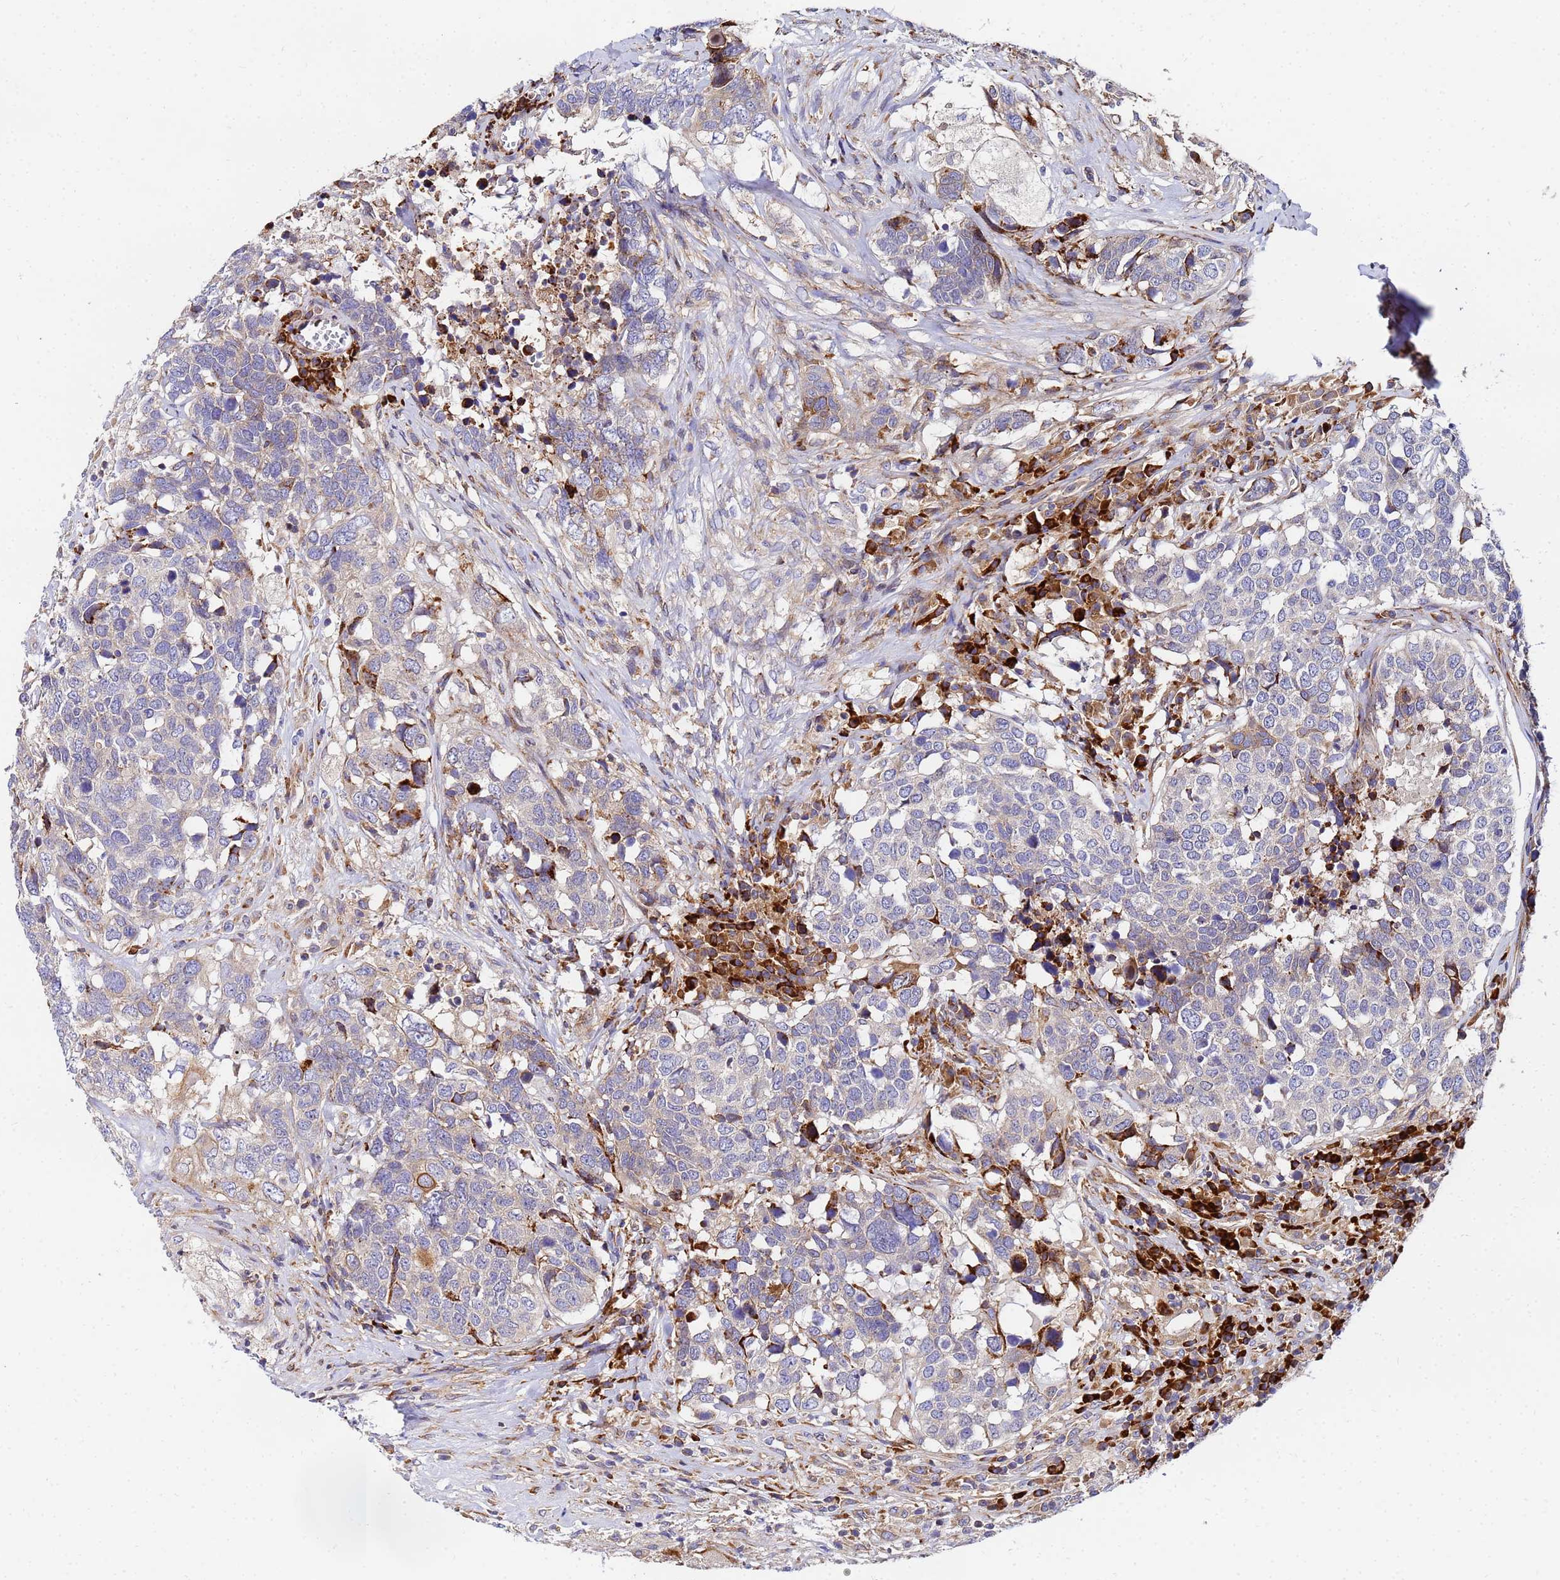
{"staining": {"intensity": "negative", "quantity": "none", "location": "none"}, "tissue": "head and neck cancer", "cell_type": "Tumor cells", "image_type": "cancer", "snomed": [{"axis": "morphology", "description": "Squamous cell carcinoma, NOS"}, {"axis": "topography", "description": "Head-Neck"}], "caption": "The micrograph displays no staining of tumor cells in squamous cell carcinoma (head and neck).", "gene": "POM121", "patient": {"sex": "male", "age": 66}}